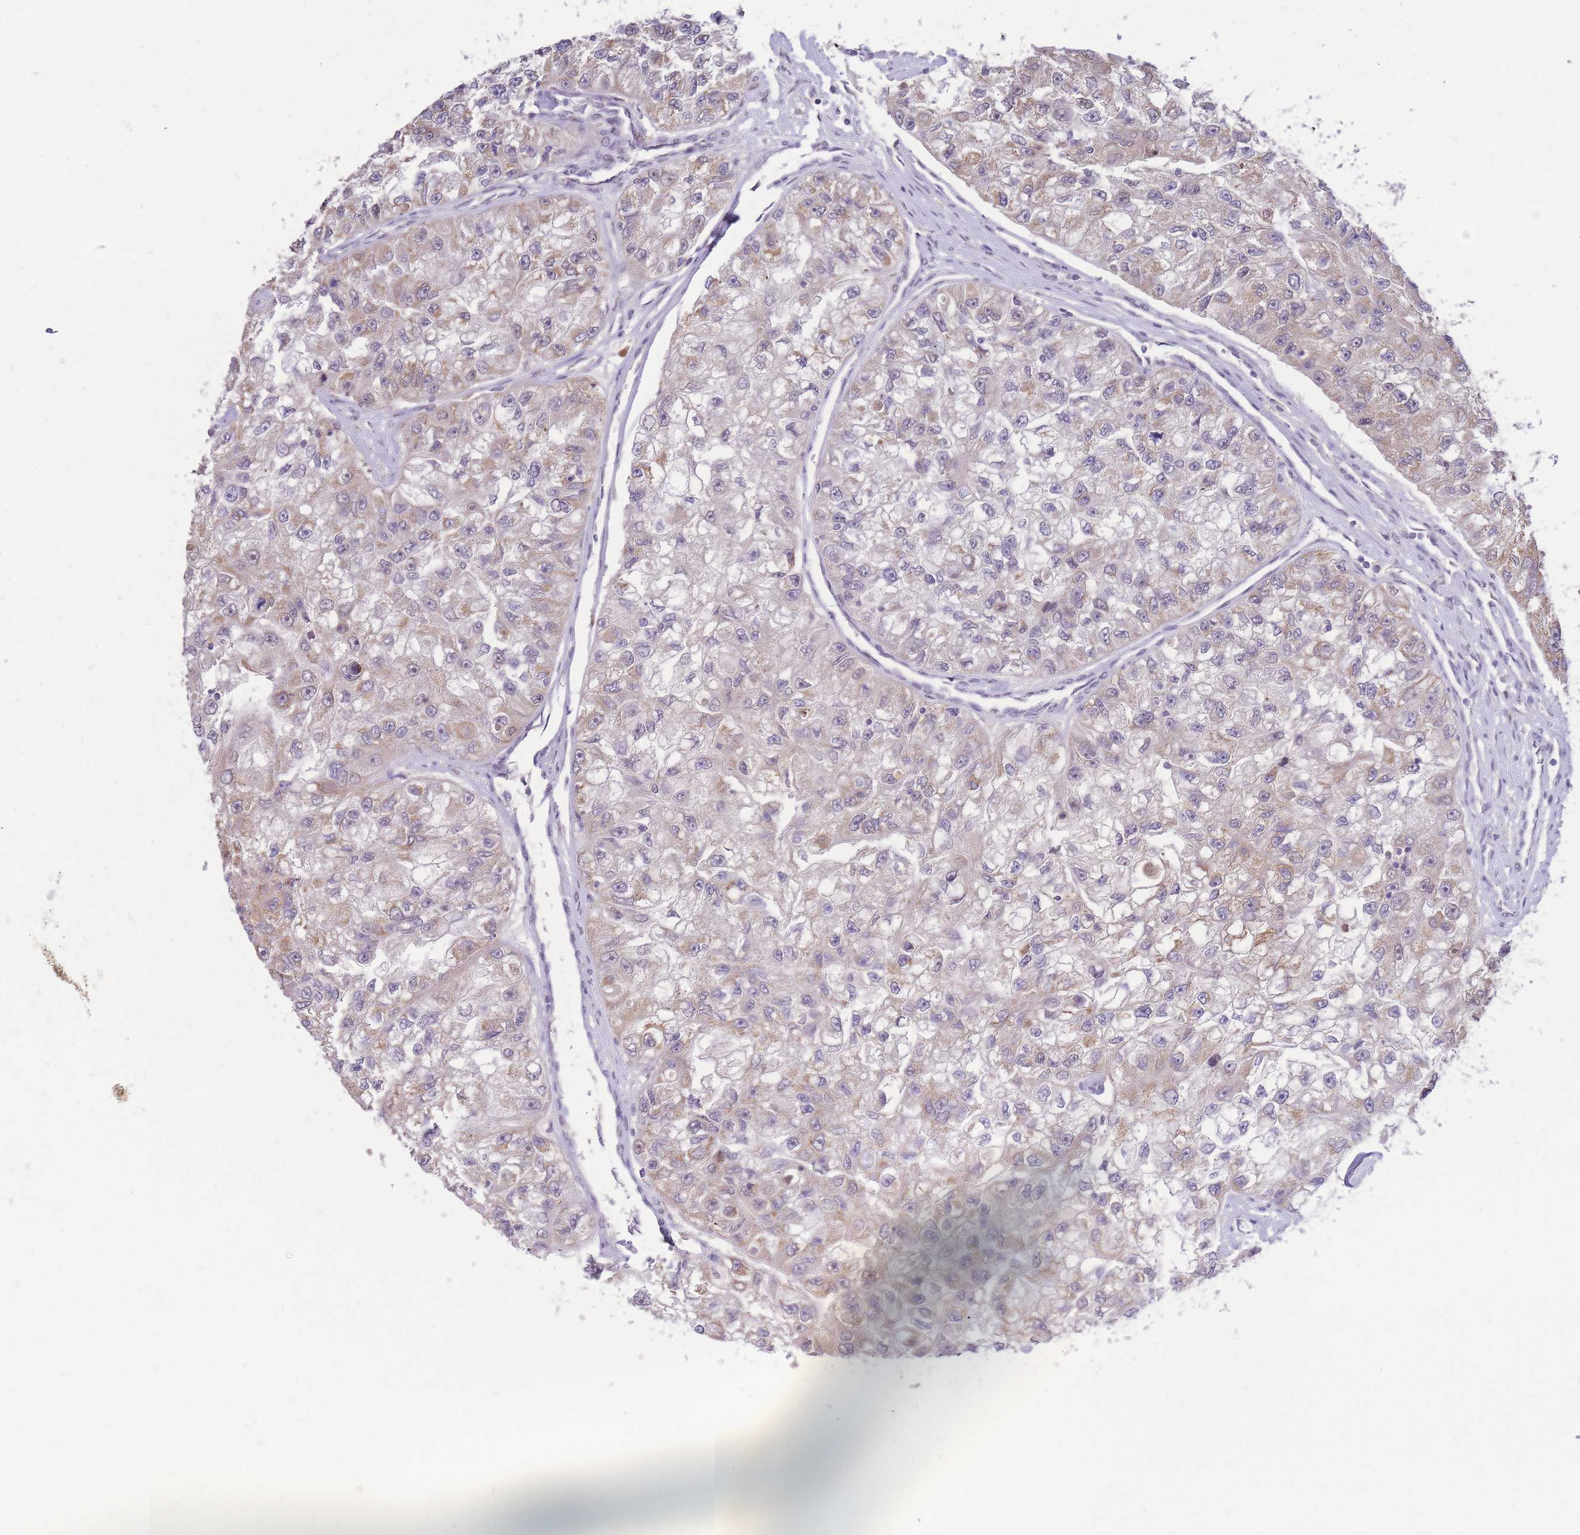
{"staining": {"intensity": "moderate", "quantity": "25%-75%", "location": "cytoplasmic/membranous"}, "tissue": "renal cancer", "cell_type": "Tumor cells", "image_type": "cancer", "snomed": [{"axis": "morphology", "description": "Adenocarcinoma, NOS"}, {"axis": "topography", "description": "Kidney"}], "caption": "Brown immunohistochemical staining in human adenocarcinoma (renal) exhibits moderate cytoplasmic/membranous positivity in about 25%-75% of tumor cells.", "gene": "PUS10", "patient": {"sex": "male", "age": 63}}